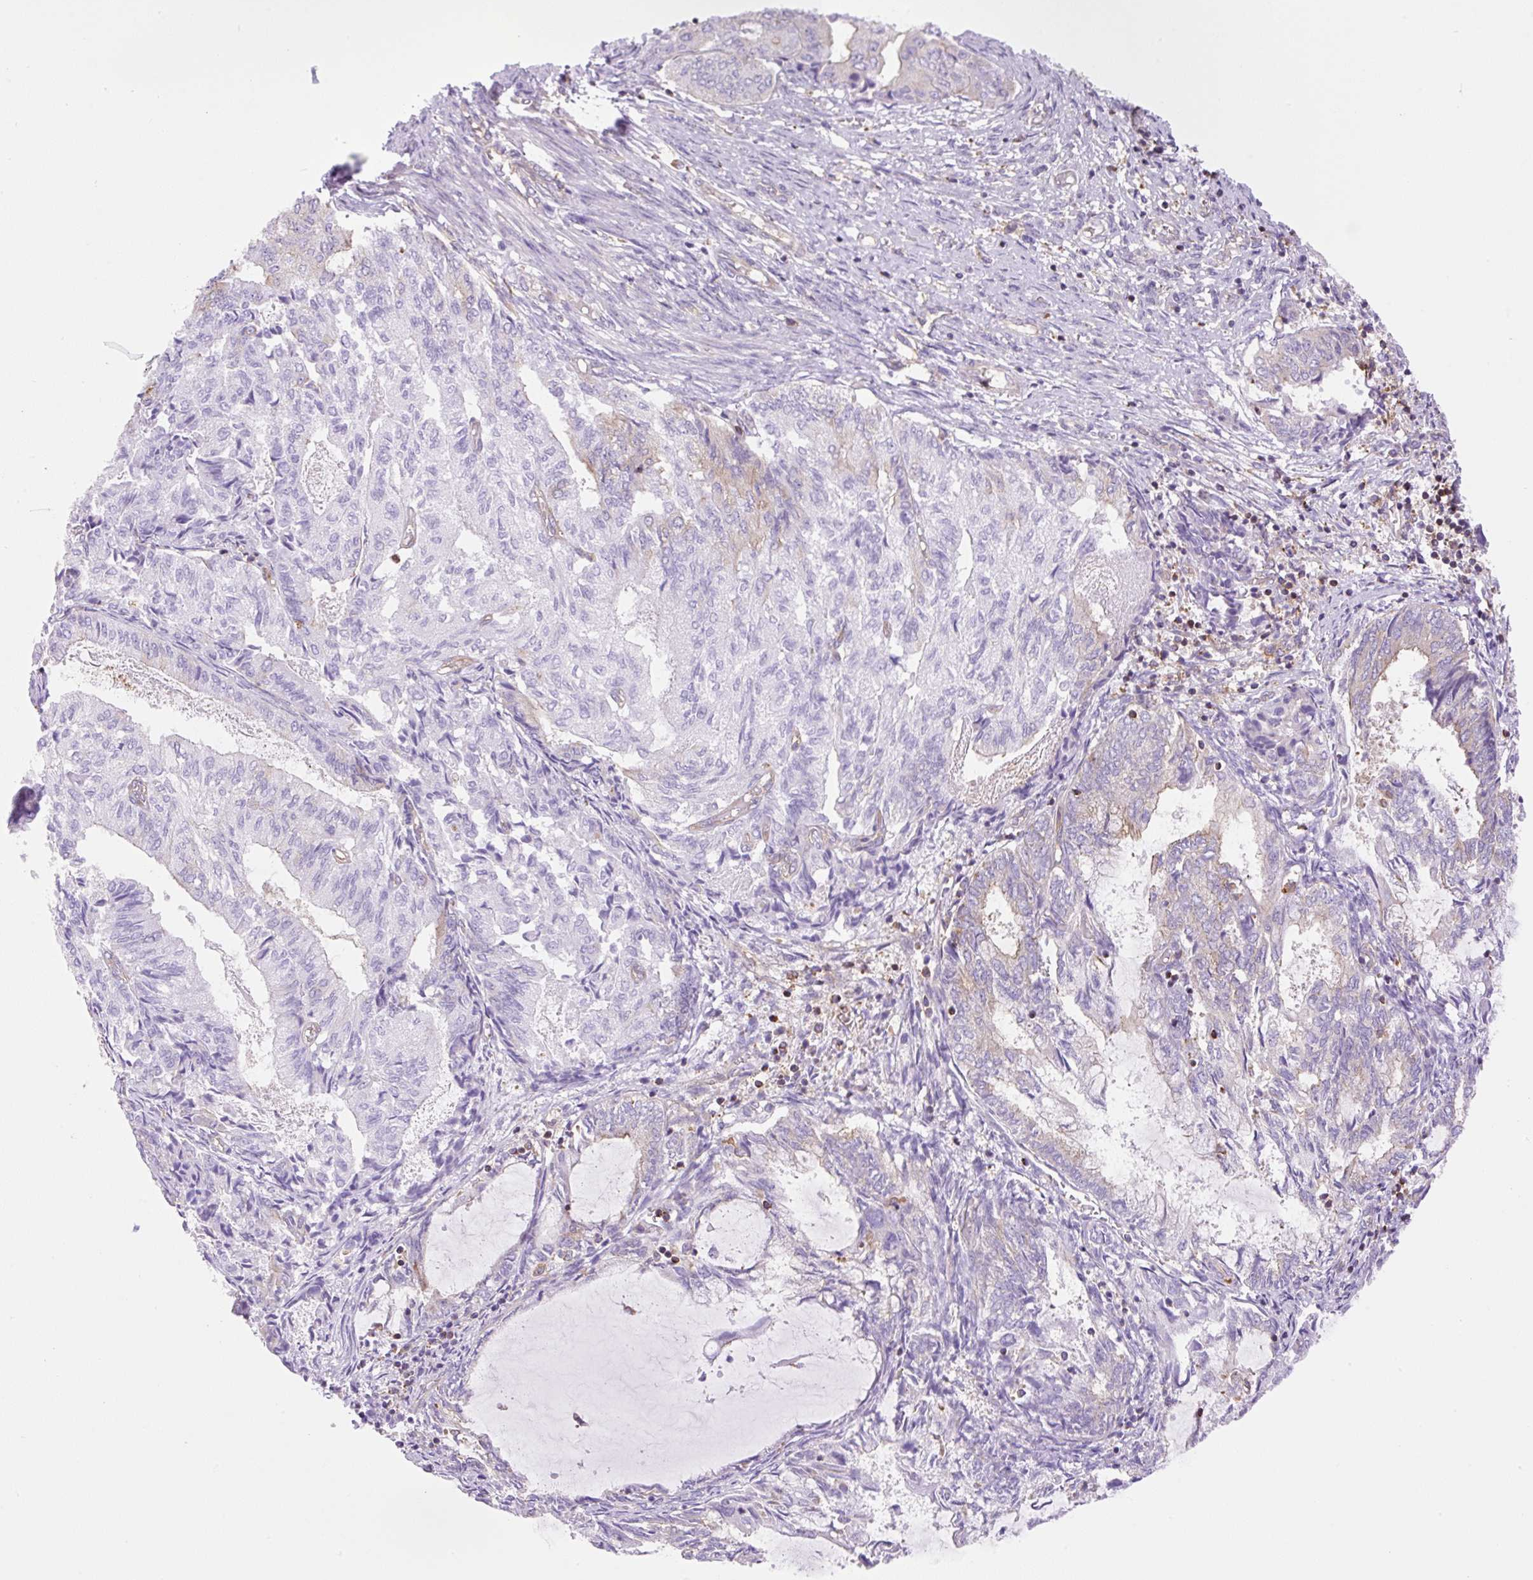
{"staining": {"intensity": "negative", "quantity": "none", "location": "none"}, "tissue": "endometrial cancer", "cell_type": "Tumor cells", "image_type": "cancer", "snomed": [{"axis": "morphology", "description": "Adenocarcinoma, NOS"}, {"axis": "topography", "description": "Endometrium"}], "caption": "Human endometrial adenocarcinoma stained for a protein using immunohistochemistry reveals no positivity in tumor cells.", "gene": "DNM2", "patient": {"sex": "female", "age": 80}}